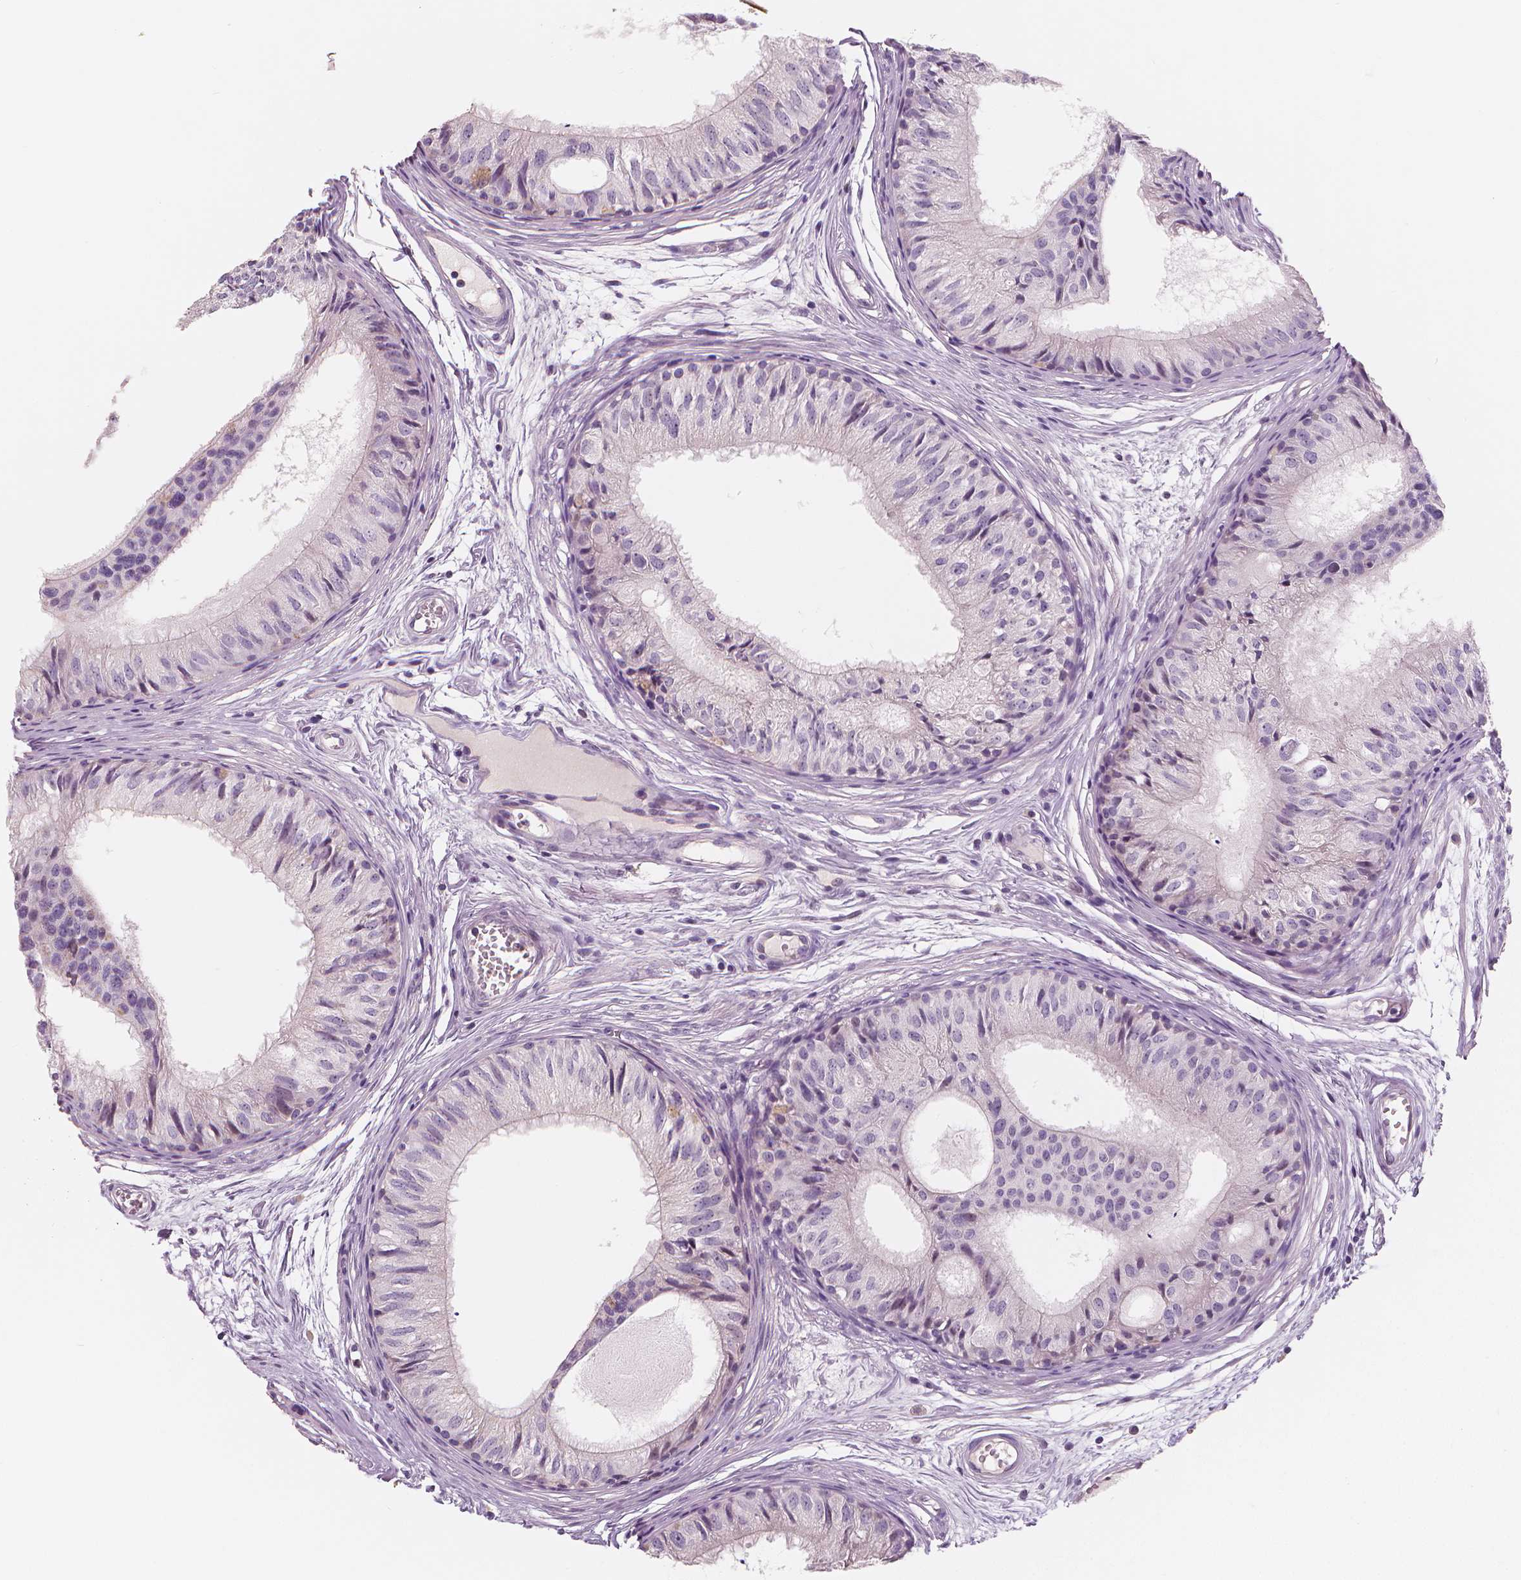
{"staining": {"intensity": "weak", "quantity": "<25%", "location": "cytoplasmic/membranous"}, "tissue": "epididymis", "cell_type": "Glandular cells", "image_type": "normal", "snomed": [{"axis": "morphology", "description": "Normal tissue, NOS"}, {"axis": "topography", "description": "Epididymis"}], "caption": "This photomicrograph is of benign epididymis stained with immunohistochemistry (IHC) to label a protein in brown with the nuclei are counter-stained blue. There is no expression in glandular cells. The staining is performed using DAB brown chromogen with nuclei counter-stained in using hematoxylin.", "gene": "RNASE7", "patient": {"sex": "male", "age": 25}}